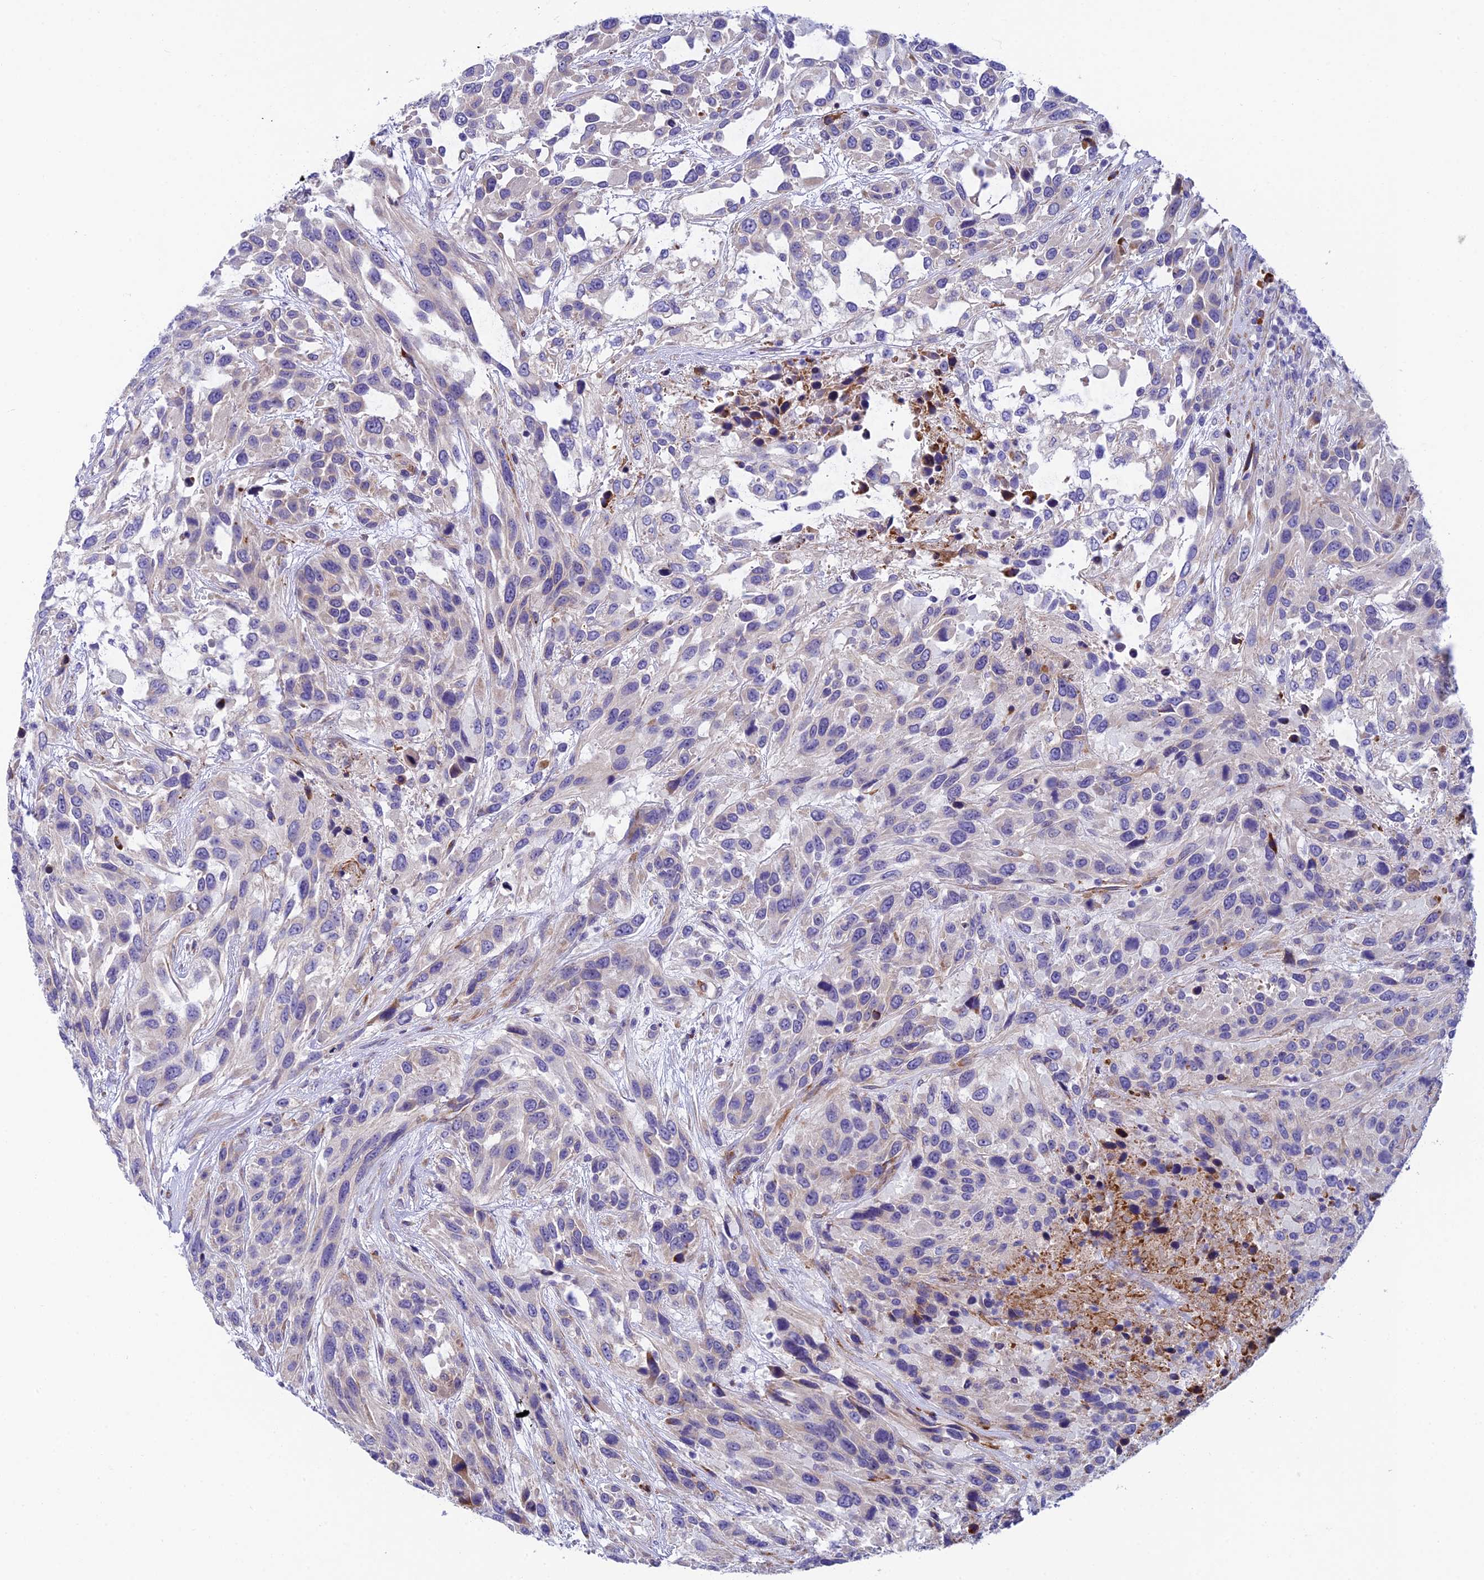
{"staining": {"intensity": "negative", "quantity": "none", "location": "none"}, "tissue": "urothelial cancer", "cell_type": "Tumor cells", "image_type": "cancer", "snomed": [{"axis": "morphology", "description": "Urothelial carcinoma, High grade"}, {"axis": "topography", "description": "Urinary bladder"}], "caption": "DAB immunohistochemical staining of human urothelial carcinoma (high-grade) reveals no significant expression in tumor cells.", "gene": "MACIR", "patient": {"sex": "female", "age": 70}}